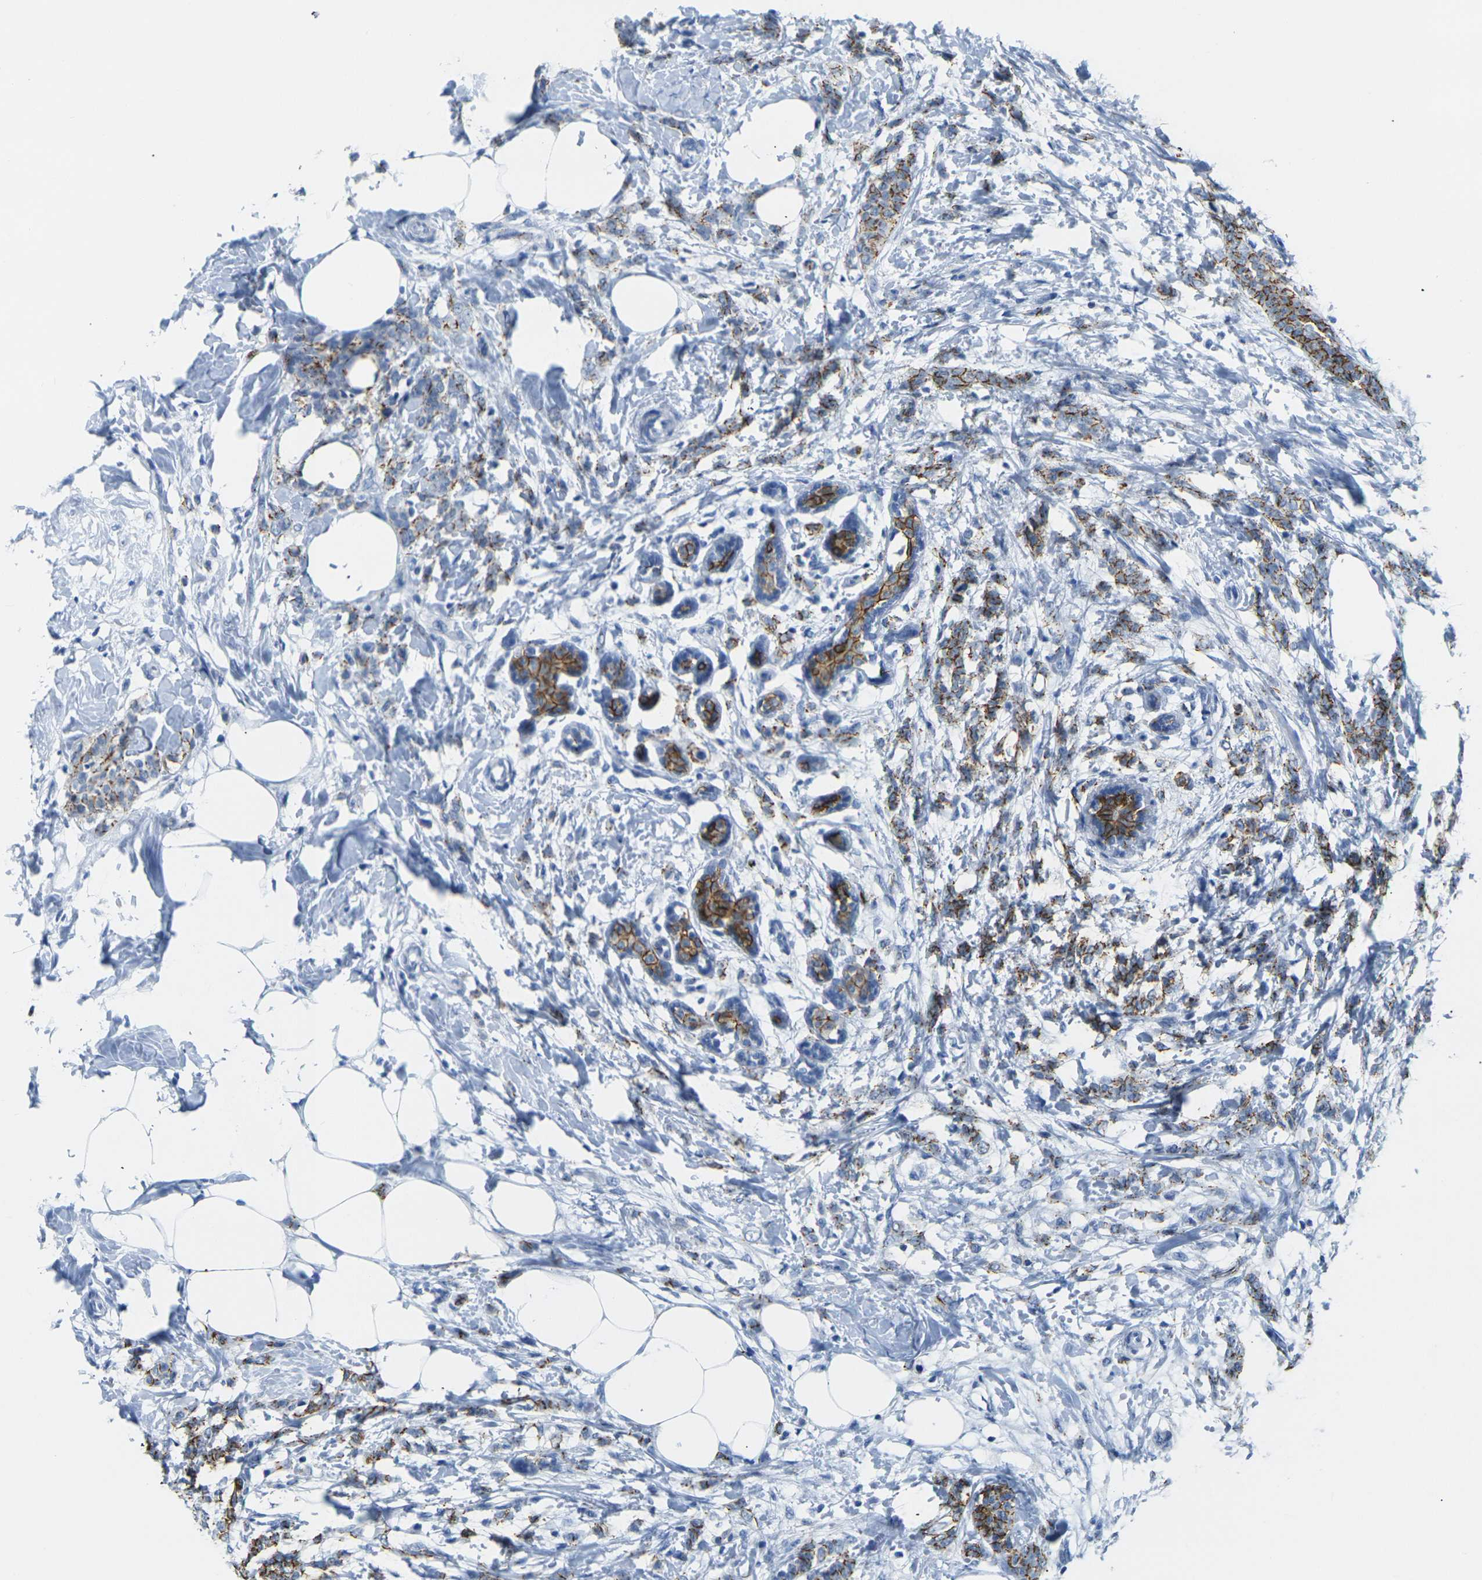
{"staining": {"intensity": "moderate", "quantity": ">75%", "location": "cytoplasmic/membranous"}, "tissue": "breast cancer", "cell_type": "Tumor cells", "image_type": "cancer", "snomed": [{"axis": "morphology", "description": "Lobular carcinoma, in situ"}, {"axis": "morphology", "description": "Lobular carcinoma"}, {"axis": "topography", "description": "Breast"}], "caption": "DAB (3,3'-diaminobenzidine) immunohistochemical staining of human breast cancer (lobular carcinoma) demonstrates moderate cytoplasmic/membranous protein positivity in about >75% of tumor cells.", "gene": "CLDN7", "patient": {"sex": "female", "age": 41}}